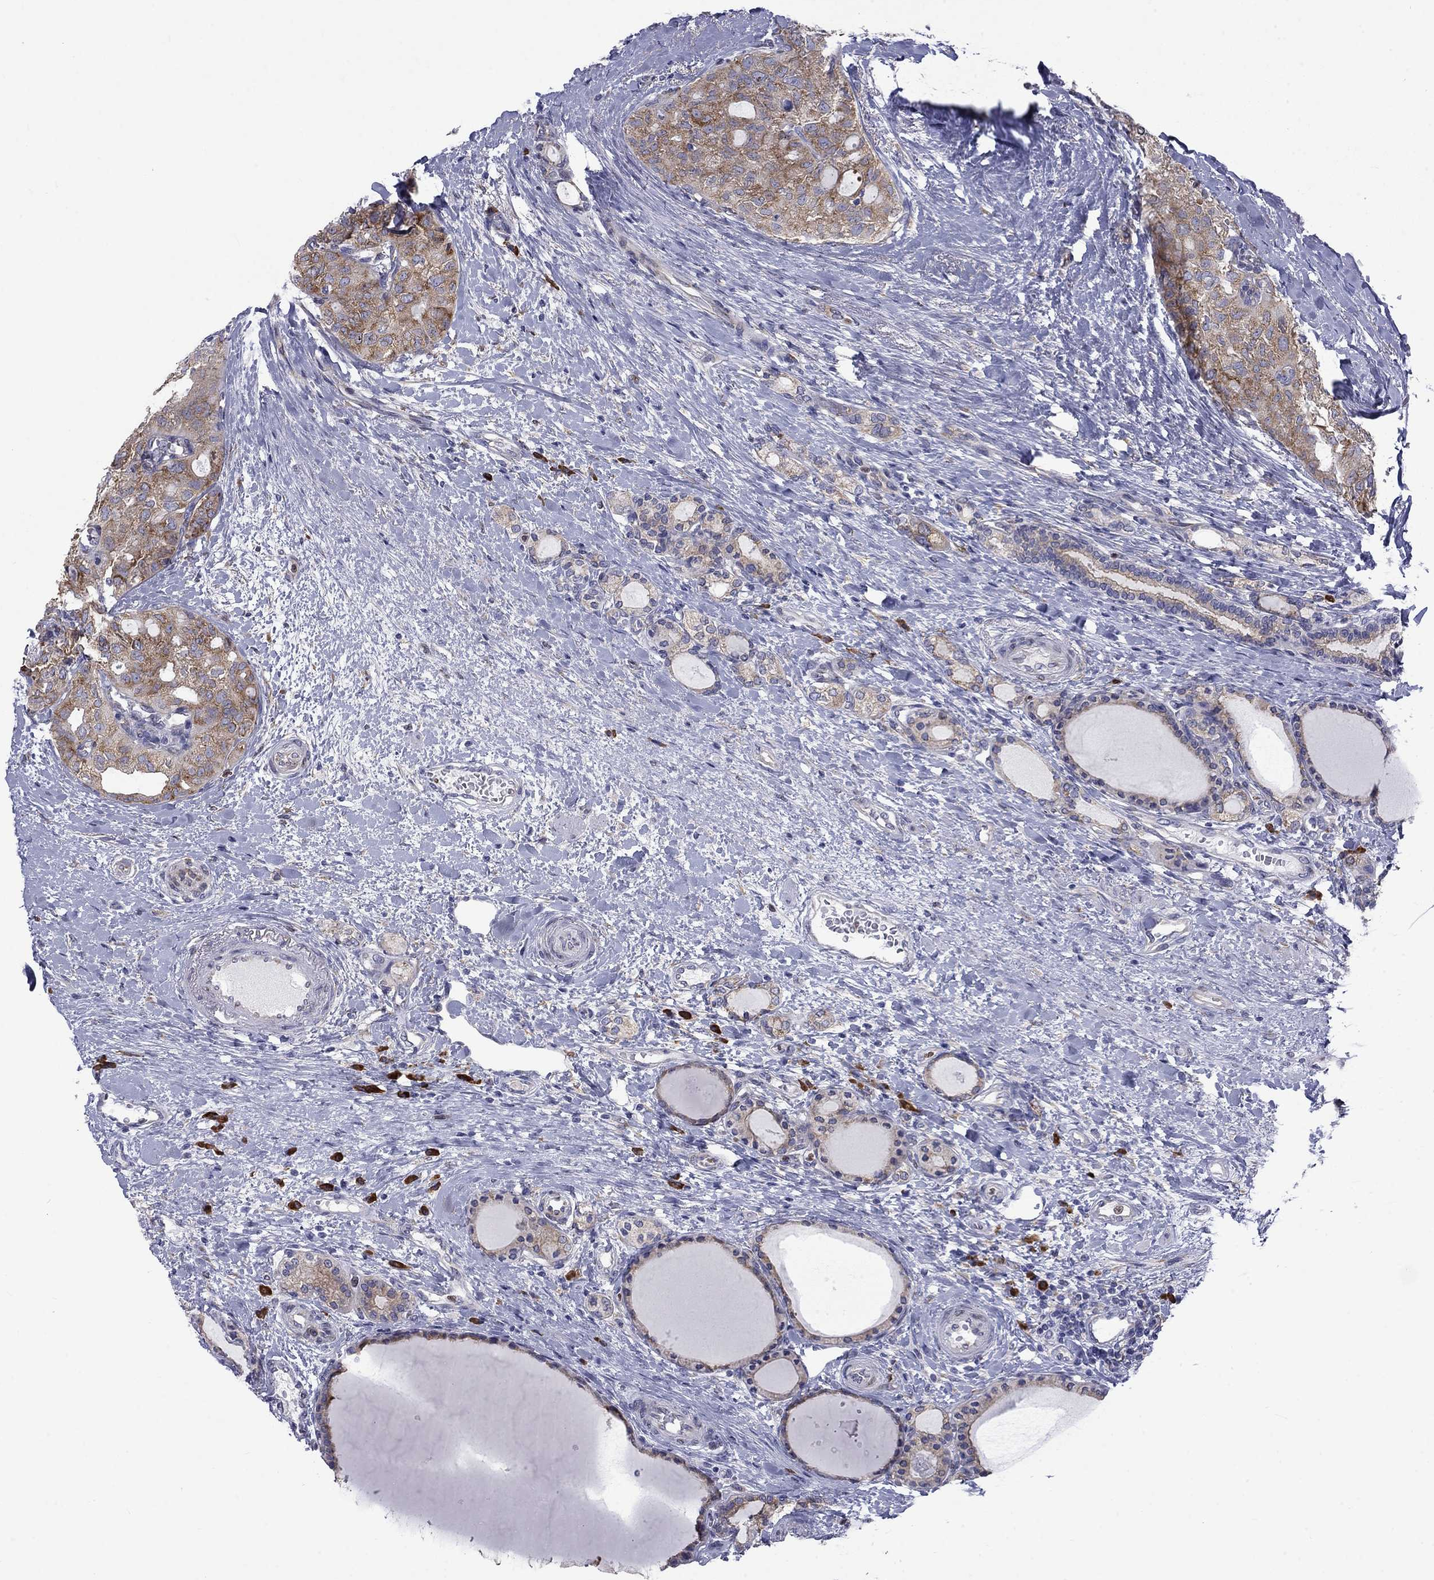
{"staining": {"intensity": "weak", "quantity": "25%-75%", "location": "cytoplasmic/membranous"}, "tissue": "thyroid cancer", "cell_type": "Tumor cells", "image_type": "cancer", "snomed": [{"axis": "morphology", "description": "Follicular adenoma carcinoma, NOS"}, {"axis": "topography", "description": "Thyroid gland"}], "caption": "Protein expression analysis of human thyroid follicular adenoma carcinoma reveals weak cytoplasmic/membranous staining in approximately 25%-75% of tumor cells. The staining is performed using DAB (3,3'-diaminobenzidine) brown chromogen to label protein expression. The nuclei are counter-stained blue using hematoxylin.", "gene": "PABPC4", "patient": {"sex": "male", "age": 75}}